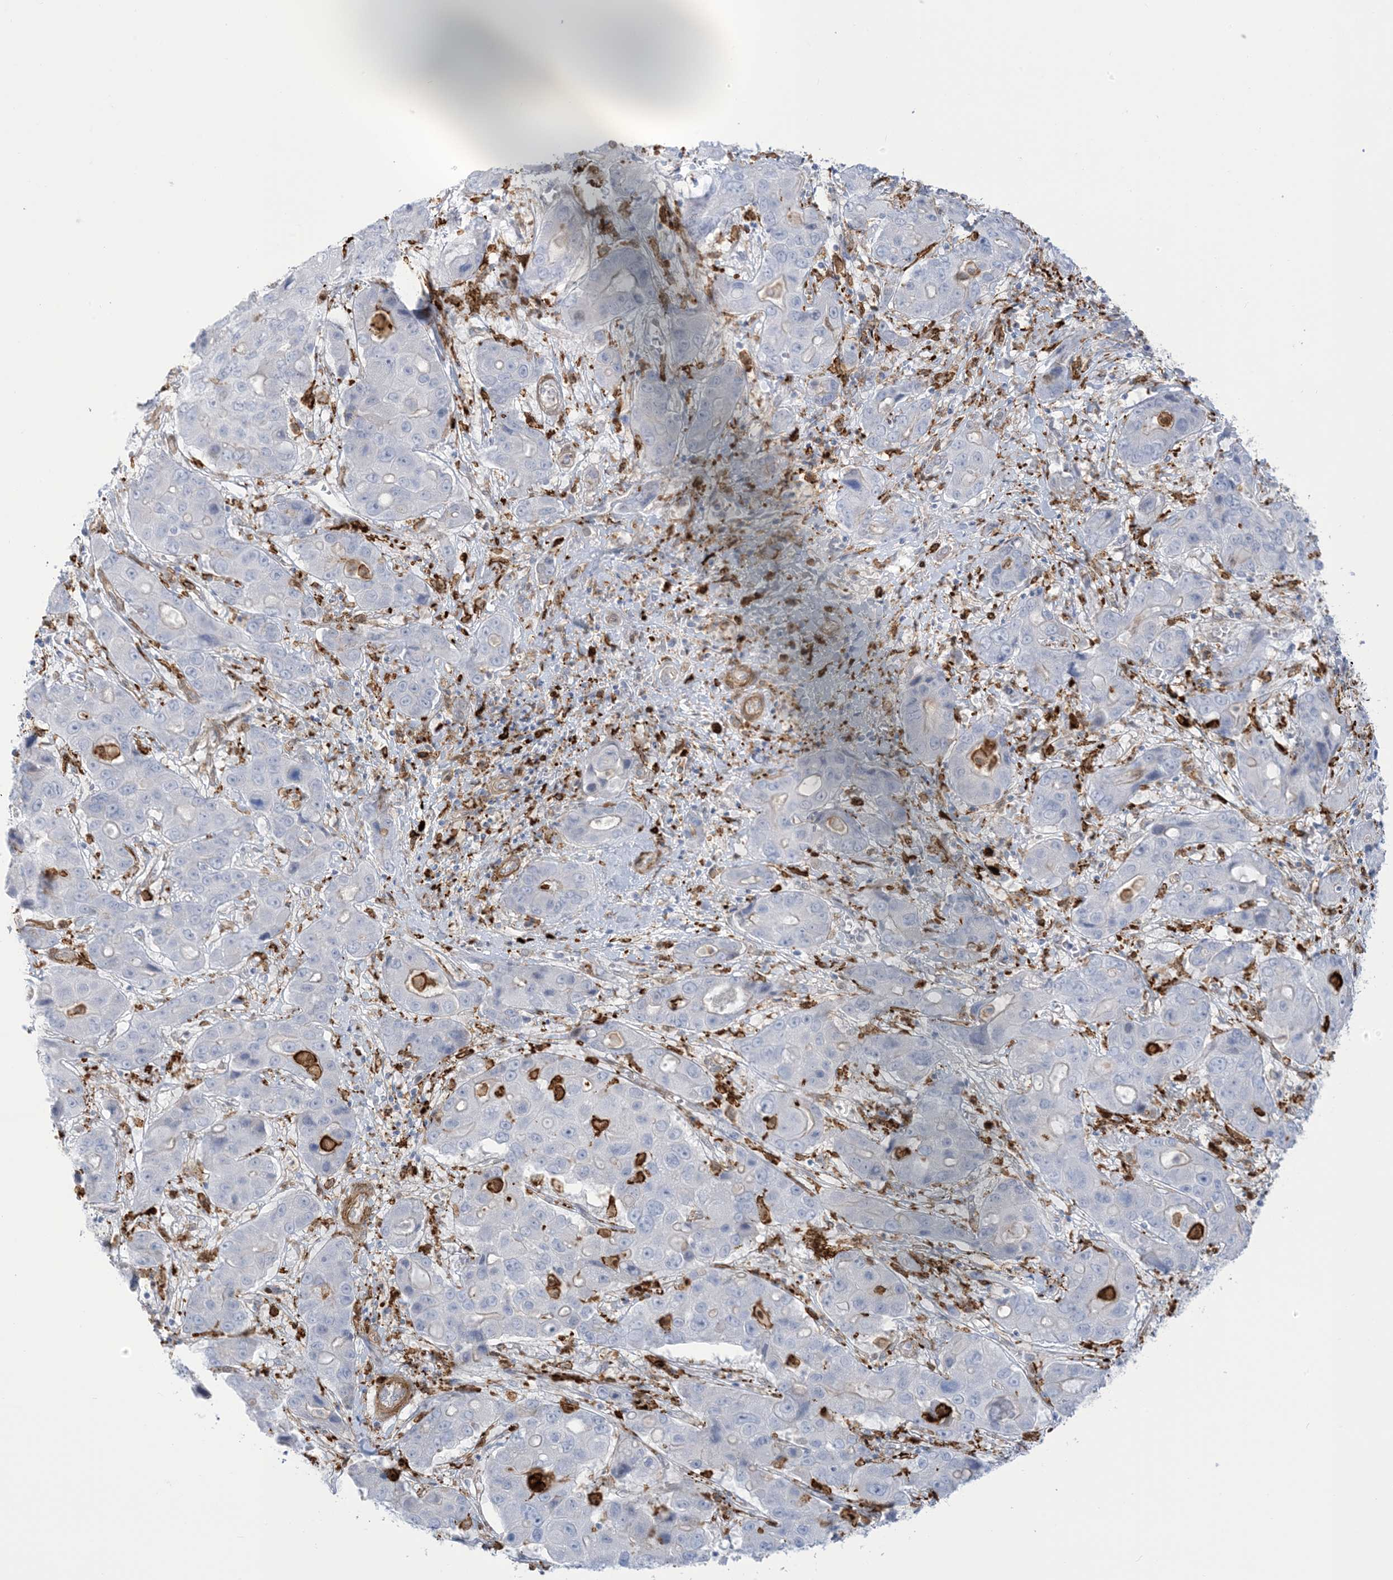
{"staining": {"intensity": "negative", "quantity": "none", "location": "none"}, "tissue": "liver cancer", "cell_type": "Tumor cells", "image_type": "cancer", "snomed": [{"axis": "morphology", "description": "Cholangiocarcinoma"}, {"axis": "topography", "description": "Liver"}], "caption": "Tumor cells show no significant protein positivity in liver cancer.", "gene": "ICMT", "patient": {"sex": "male", "age": 67}}